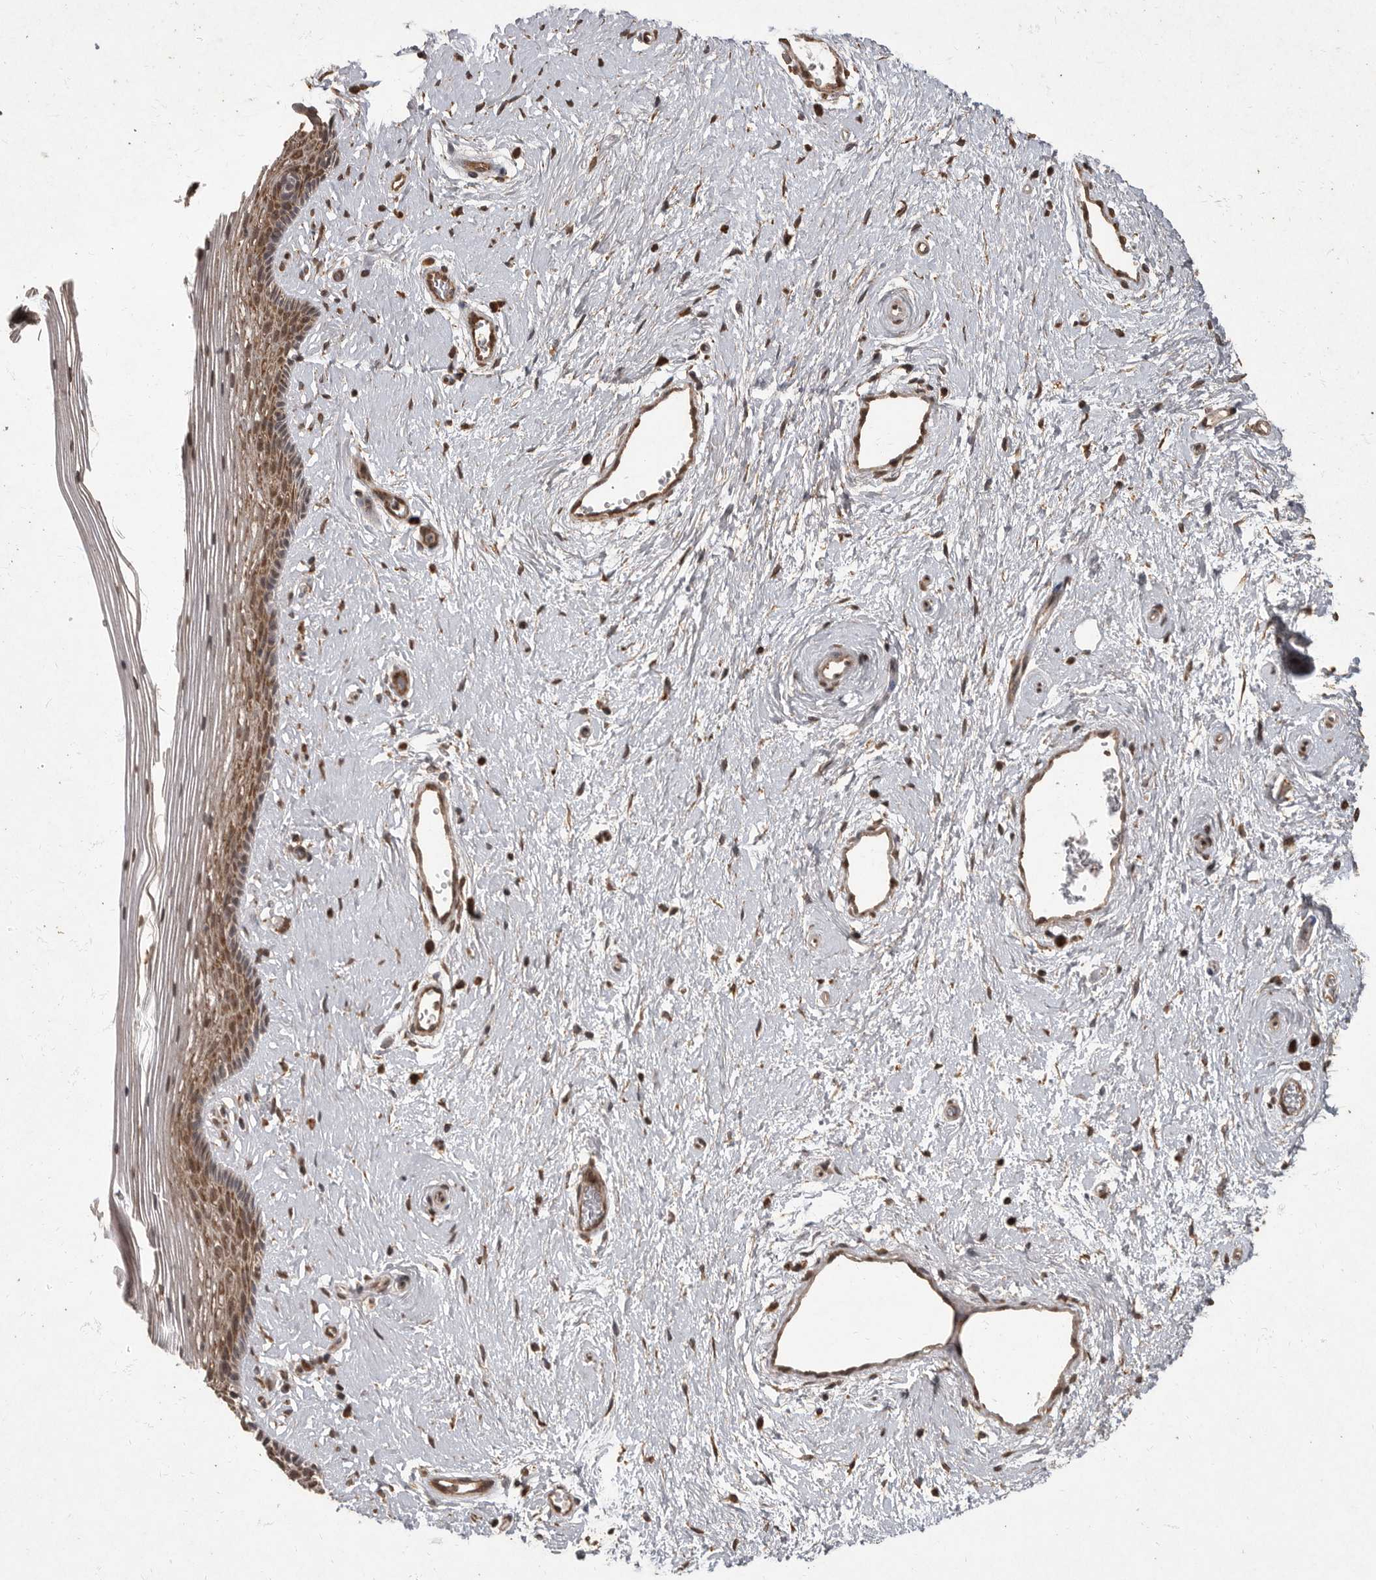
{"staining": {"intensity": "moderate", "quantity": ">75%", "location": "cytoplasmic/membranous,nuclear"}, "tissue": "vagina", "cell_type": "Squamous epithelial cells", "image_type": "normal", "snomed": [{"axis": "morphology", "description": "Normal tissue, NOS"}, {"axis": "topography", "description": "Vagina"}], "caption": "Immunohistochemical staining of unremarkable human vagina exhibits >75% levels of moderate cytoplasmic/membranous,nuclear protein staining in about >75% of squamous epithelial cells. The staining was performed using DAB (3,3'-diaminobenzidine) to visualize the protein expression in brown, while the nuclei were stained in blue with hematoxylin (Magnification: 20x).", "gene": "MAFG", "patient": {"sex": "female", "age": 46}}